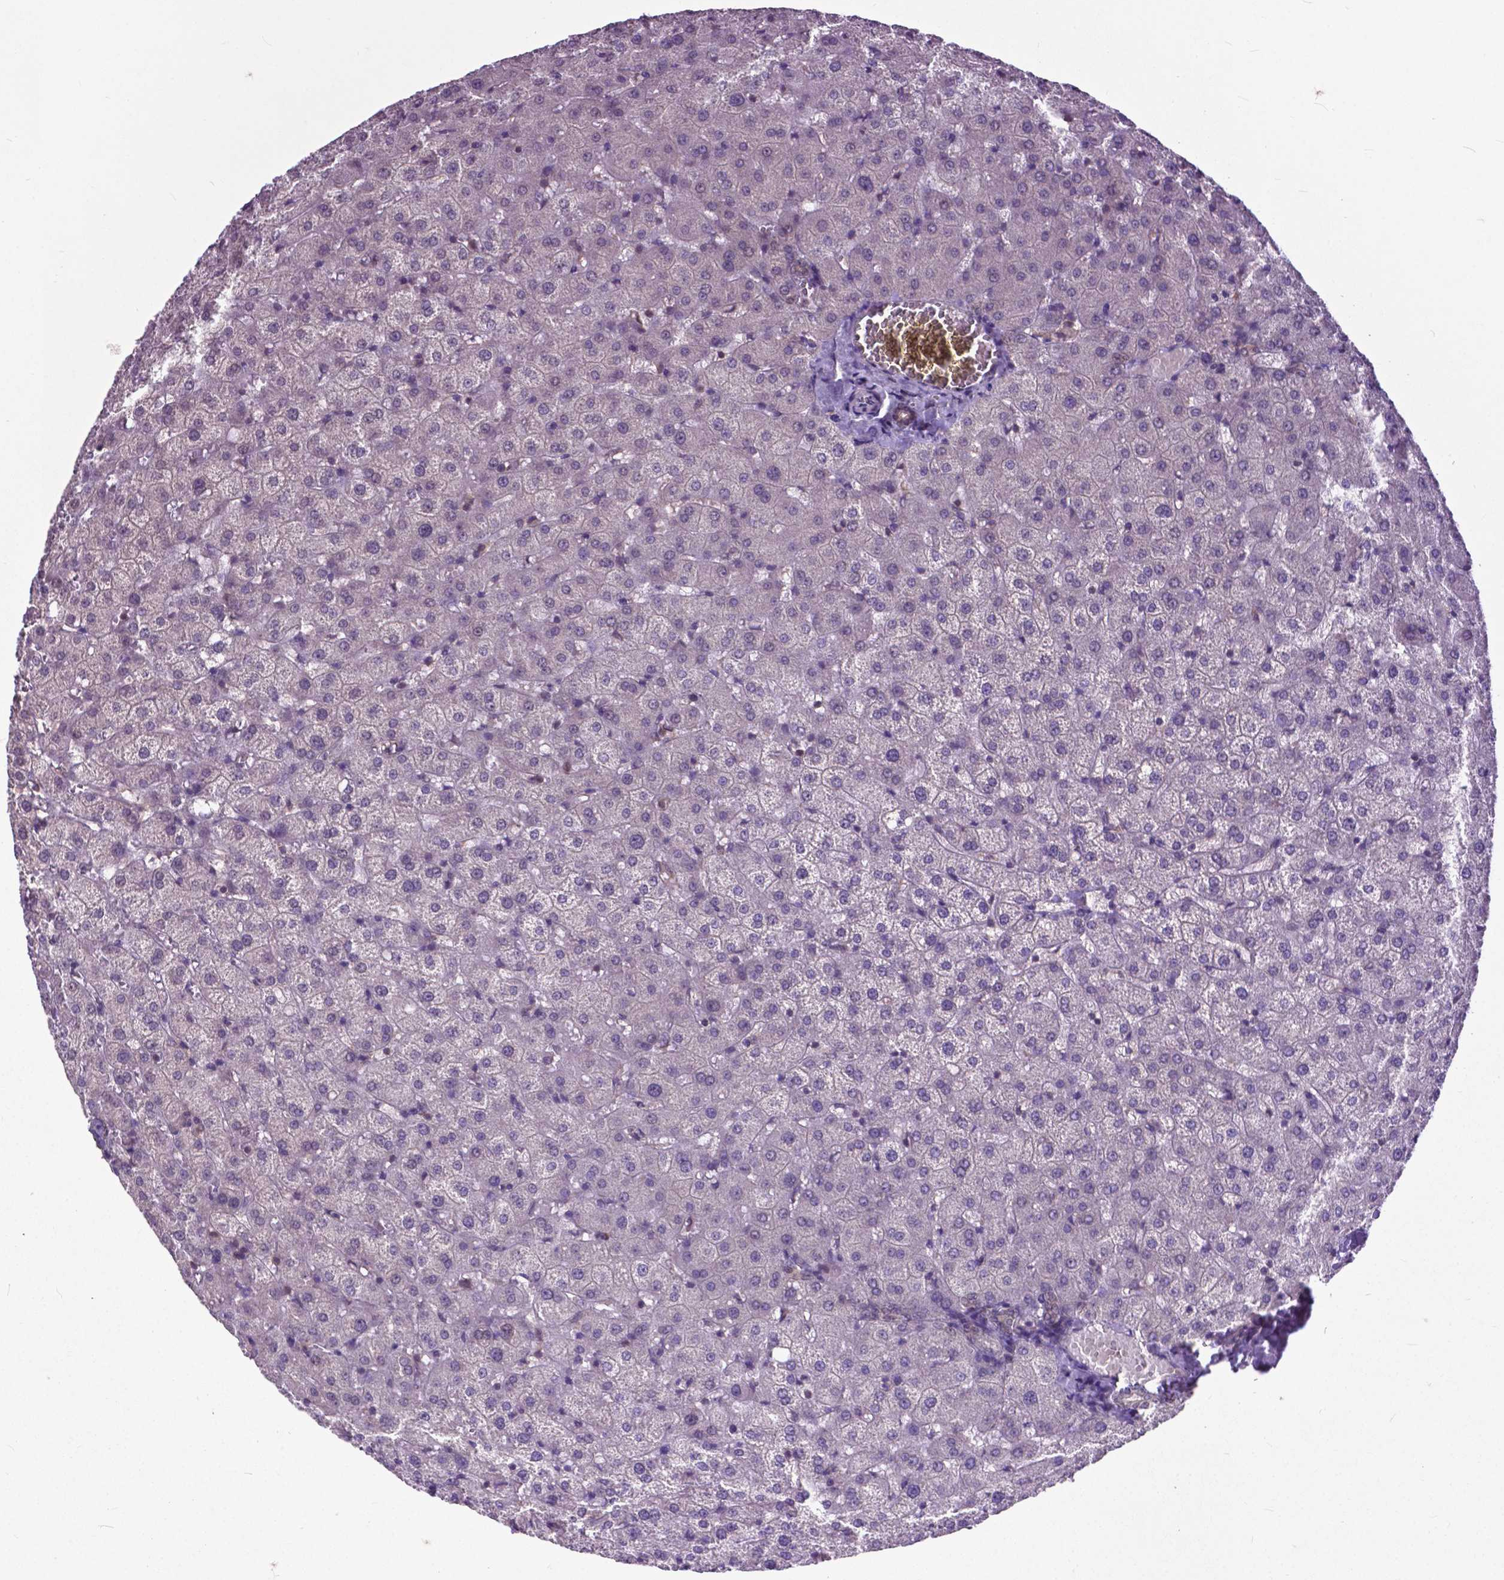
{"staining": {"intensity": "negative", "quantity": "none", "location": "none"}, "tissue": "liver", "cell_type": "Cholangiocytes", "image_type": "normal", "snomed": [{"axis": "morphology", "description": "Normal tissue, NOS"}, {"axis": "topography", "description": "Liver"}], "caption": "Normal liver was stained to show a protein in brown. There is no significant expression in cholangiocytes.", "gene": "OTUB1", "patient": {"sex": "female", "age": 50}}